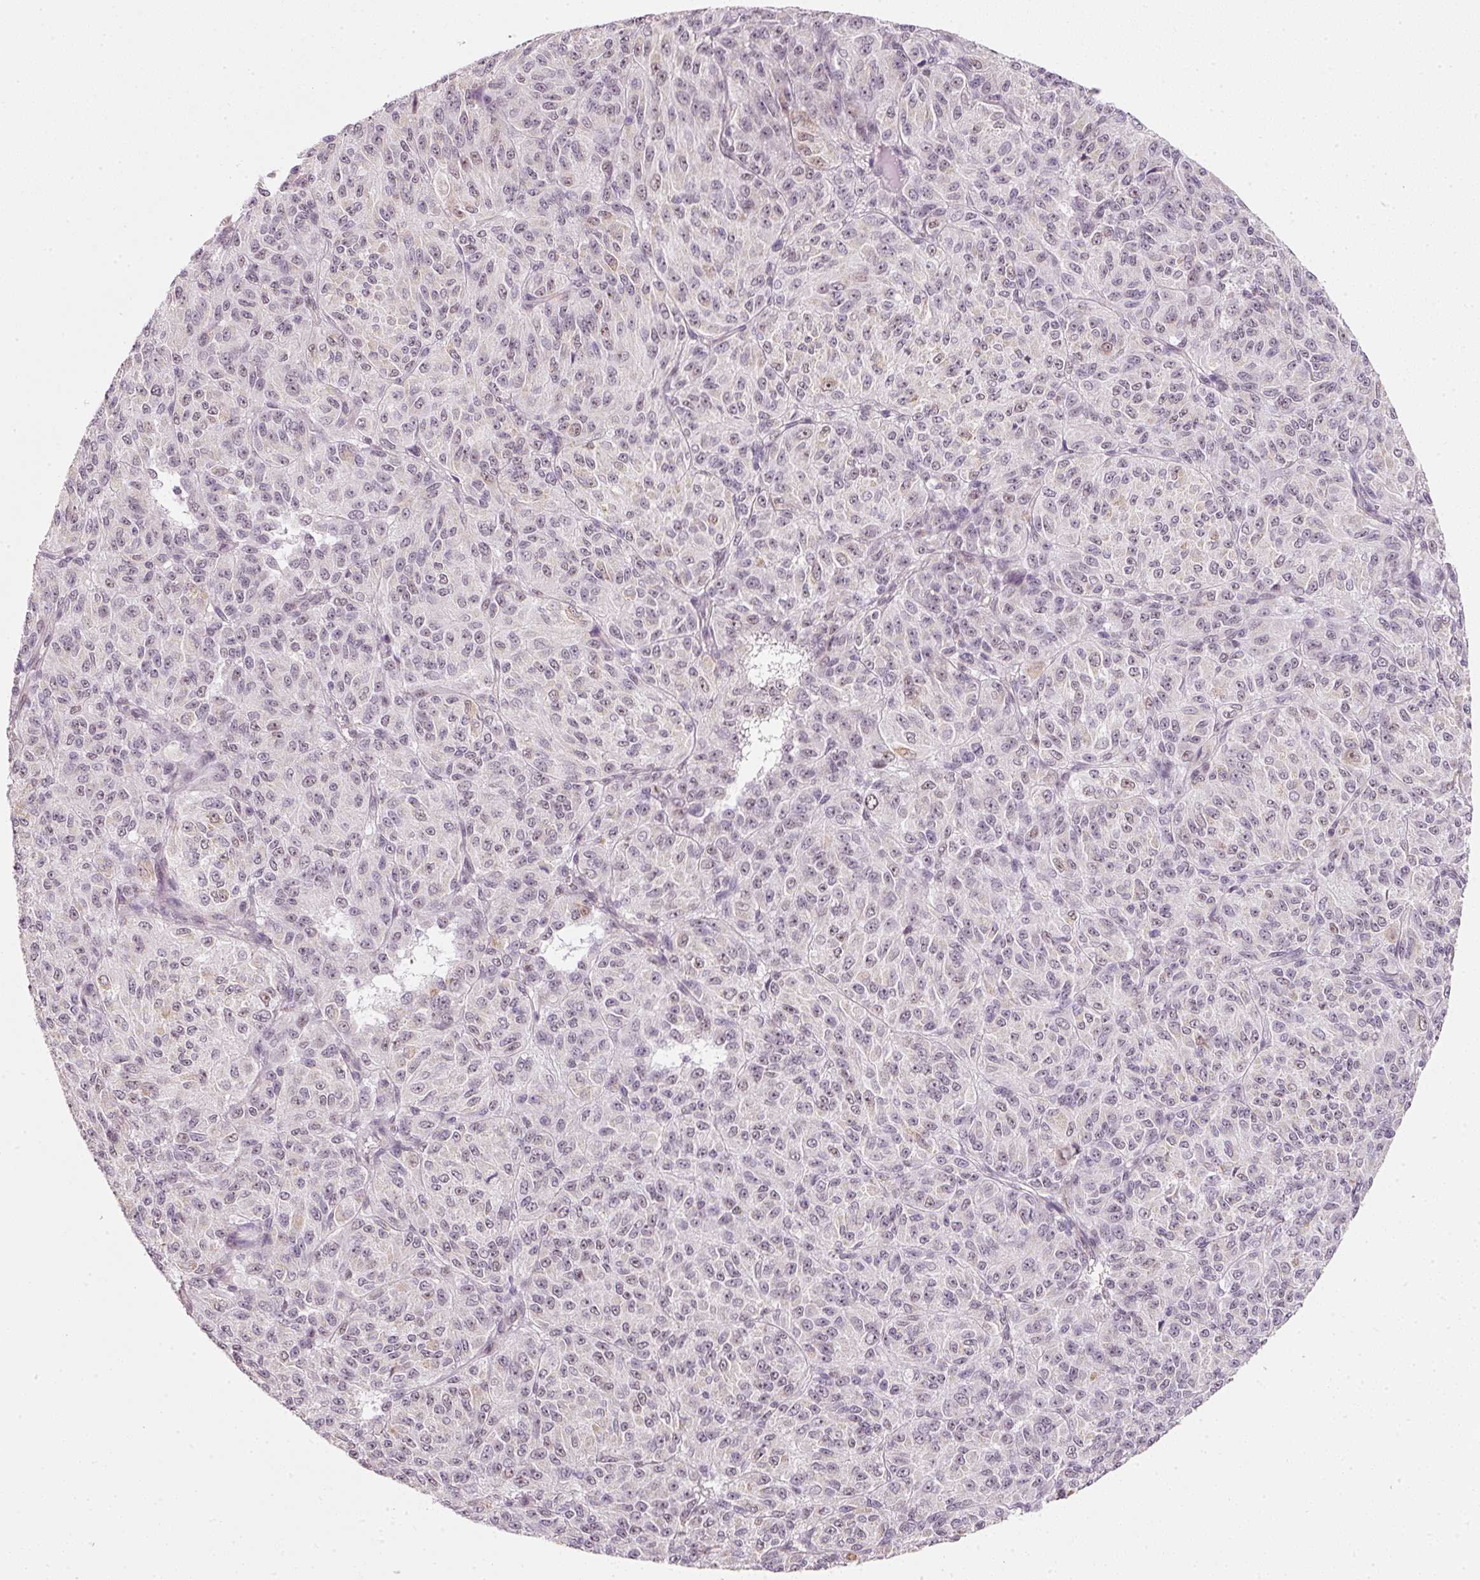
{"staining": {"intensity": "negative", "quantity": "none", "location": "none"}, "tissue": "melanoma", "cell_type": "Tumor cells", "image_type": "cancer", "snomed": [{"axis": "morphology", "description": "Malignant melanoma, Metastatic site"}, {"axis": "topography", "description": "Brain"}], "caption": "Immunohistochemistry image of neoplastic tissue: human melanoma stained with DAB displays no significant protein positivity in tumor cells.", "gene": "FSTL3", "patient": {"sex": "female", "age": 56}}